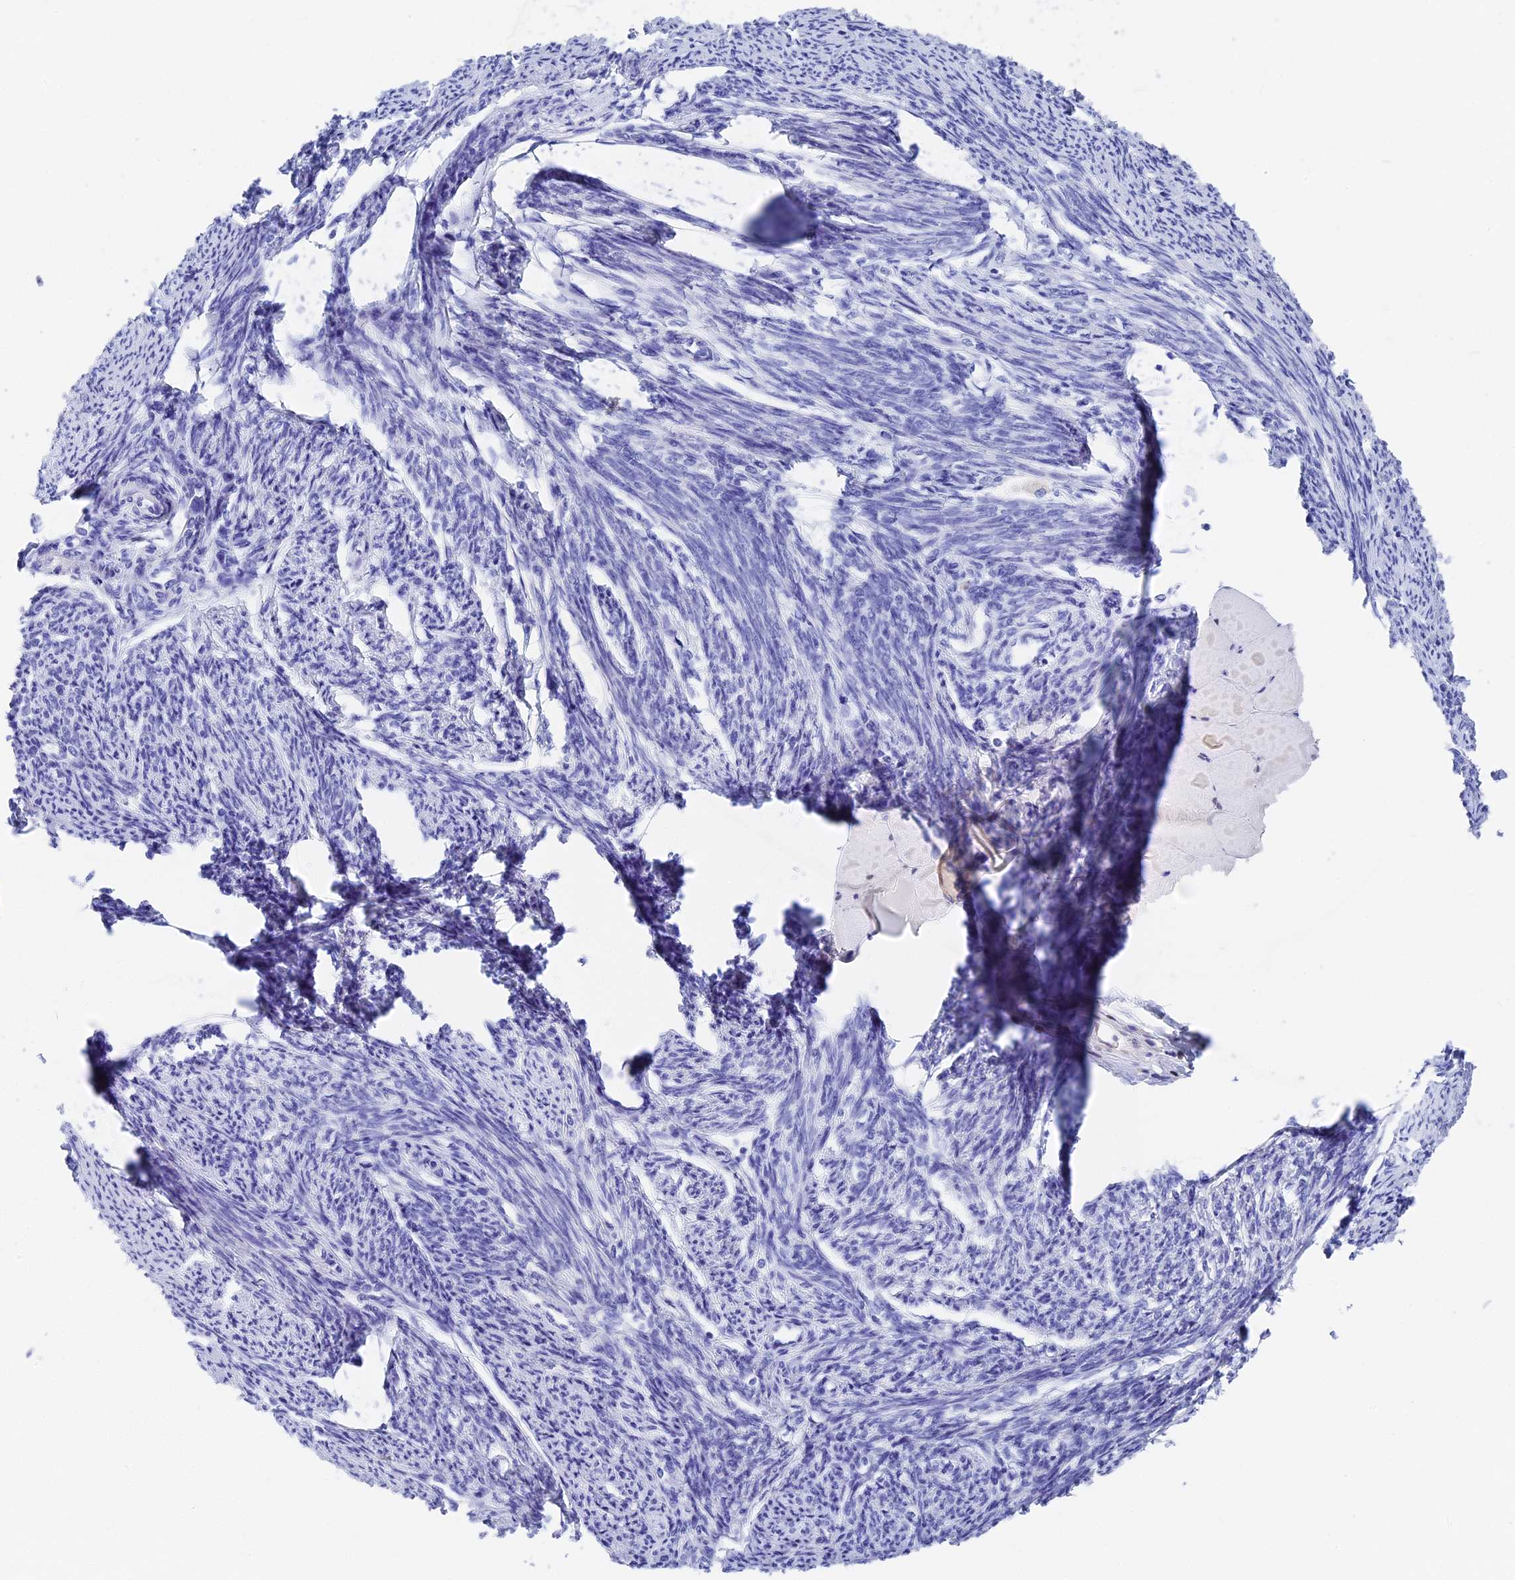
{"staining": {"intensity": "negative", "quantity": "none", "location": "none"}, "tissue": "smooth muscle", "cell_type": "Smooth muscle cells", "image_type": "normal", "snomed": [{"axis": "morphology", "description": "Normal tissue, NOS"}, {"axis": "topography", "description": "Smooth muscle"}, {"axis": "topography", "description": "Uterus"}], "caption": "Smooth muscle cells show no significant positivity in normal smooth muscle. Brightfield microscopy of IHC stained with DAB (brown) and hematoxylin (blue), captured at high magnification.", "gene": "VPS33B", "patient": {"sex": "female", "age": 59}}